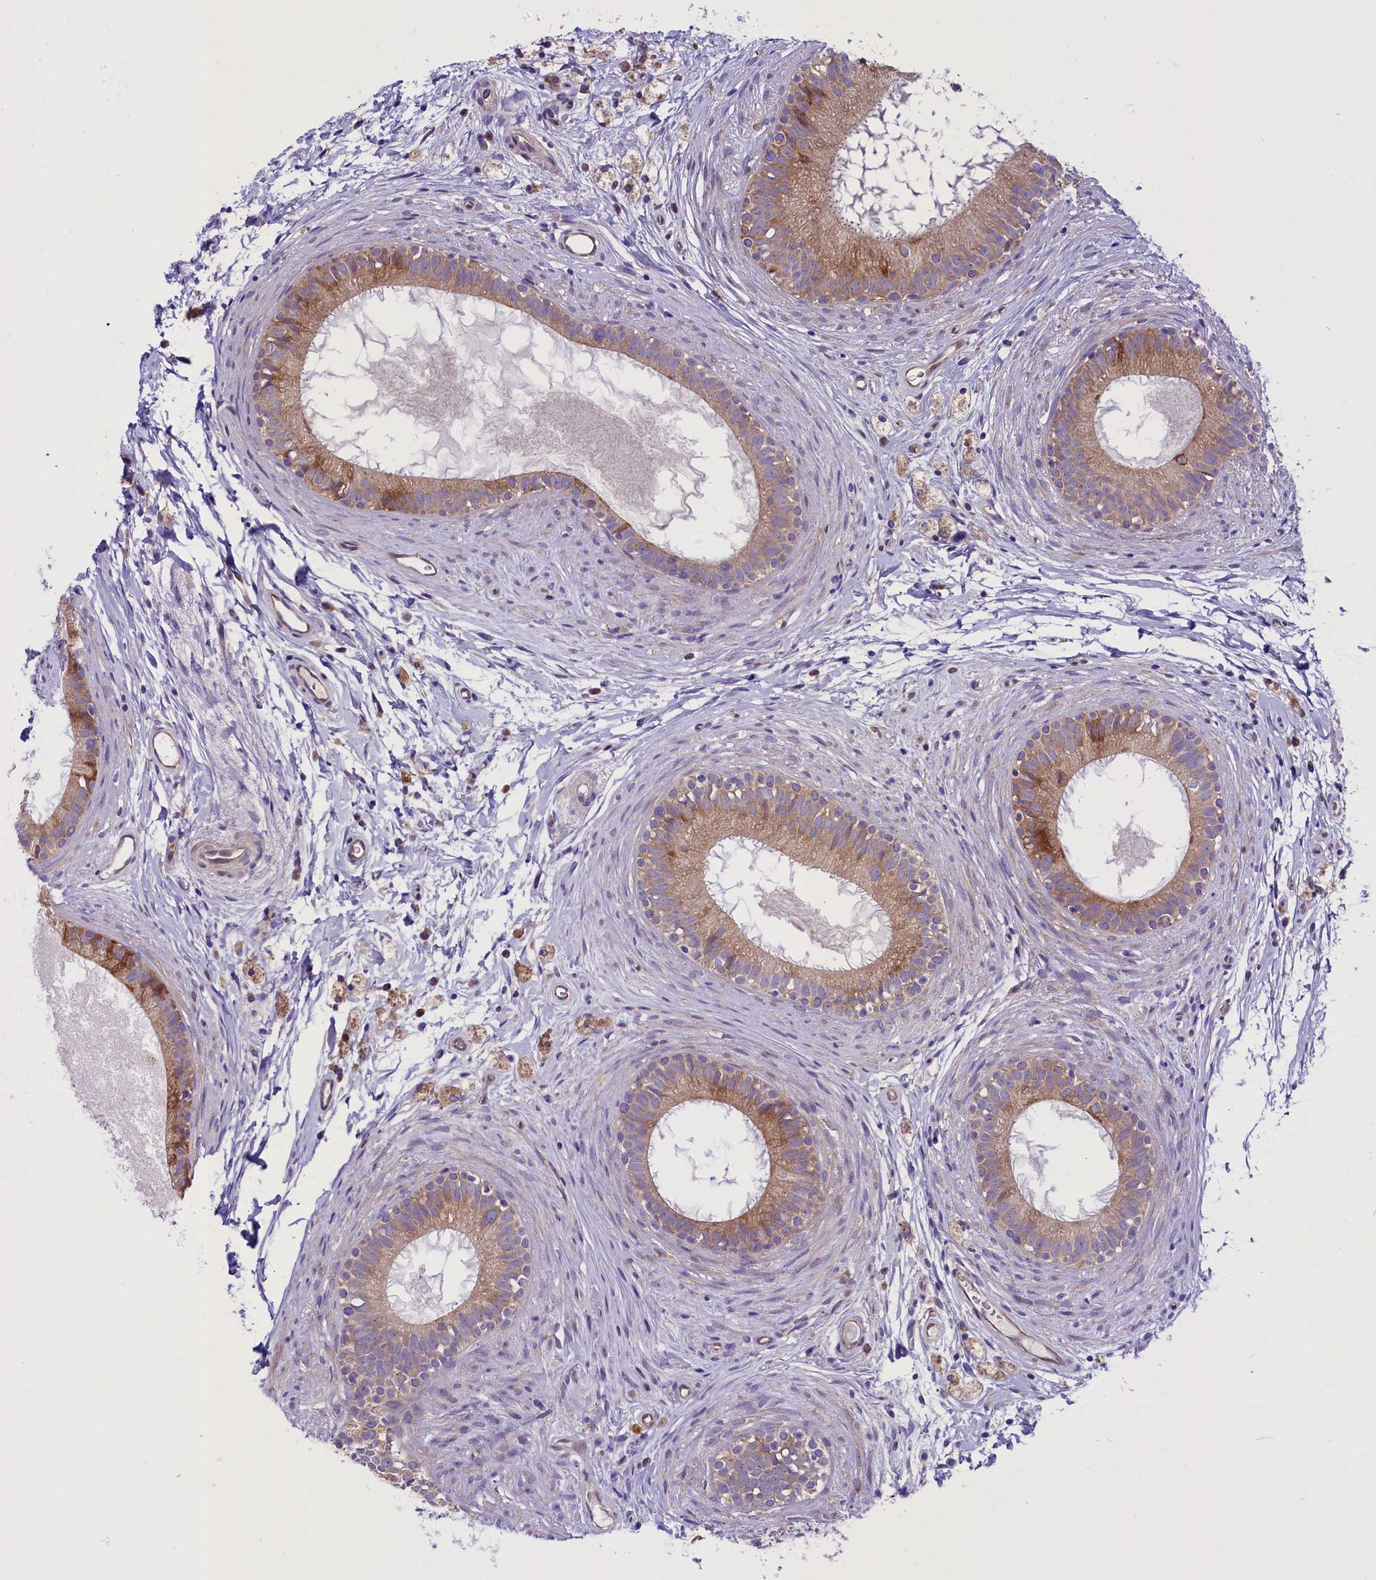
{"staining": {"intensity": "moderate", "quantity": ">75%", "location": "cytoplasmic/membranous"}, "tissue": "epididymis", "cell_type": "Glandular cells", "image_type": "normal", "snomed": [{"axis": "morphology", "description": "Normal tissue, NOS"}, {"axis": "topography", "description": "Epididymis"}], "caption": "Epididymis stained with DAB (3,3'-diaminobenzidine) IHC demonstrates medium levels of moderate cytoplasmic/membranous positivity in about >75% of glandular cells. (DAB = brown stain, brightfield microscopy at high magnification).", "gene": "PTPRU", "patient": {"sex": "male", "age": 80}}